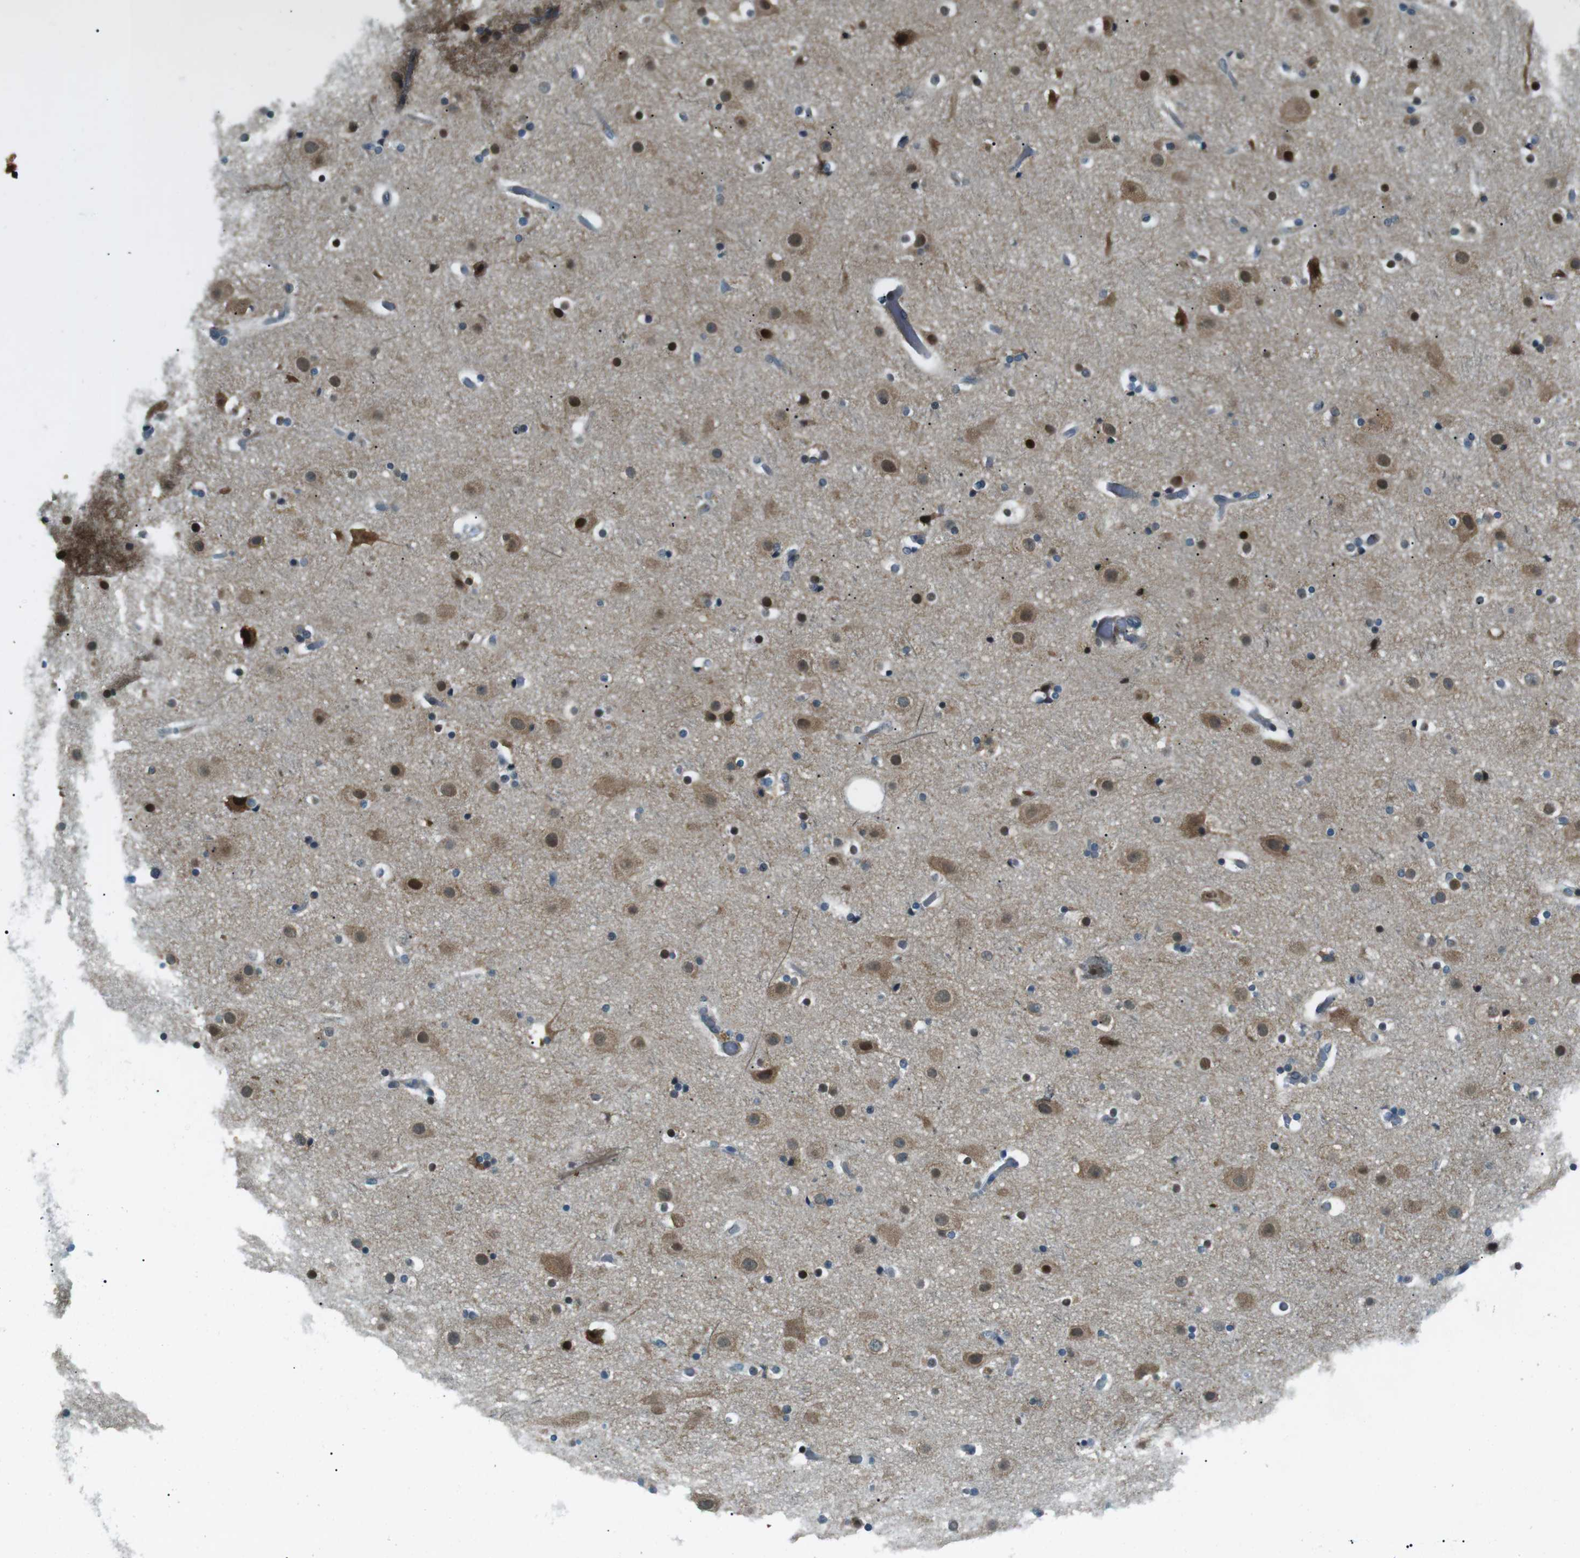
{"staining": {"intensity": "weak", "quantity": "25%-75%", "location": "cytoplasmic/membranous"}, "tissue": "cerebral cortex", "cell_type": "Endothelial cells", "image_type": "normal", "snomed": [{"axis": "morphology", "description": "Normal tissue, NOS"}, {"axis": "topography", "description": "Cerebral cortex"}], "caption": "Immunohistochemistry micrograph of normal human cerebral cortex stained for a protein (brown), which demonstrates low levels of weak cytoplasmic/membranous positivity in approximately 25%-75% of endothelial cells.", "gene": "TMEM74", "patient": {"sex": "male", "age": 57}}